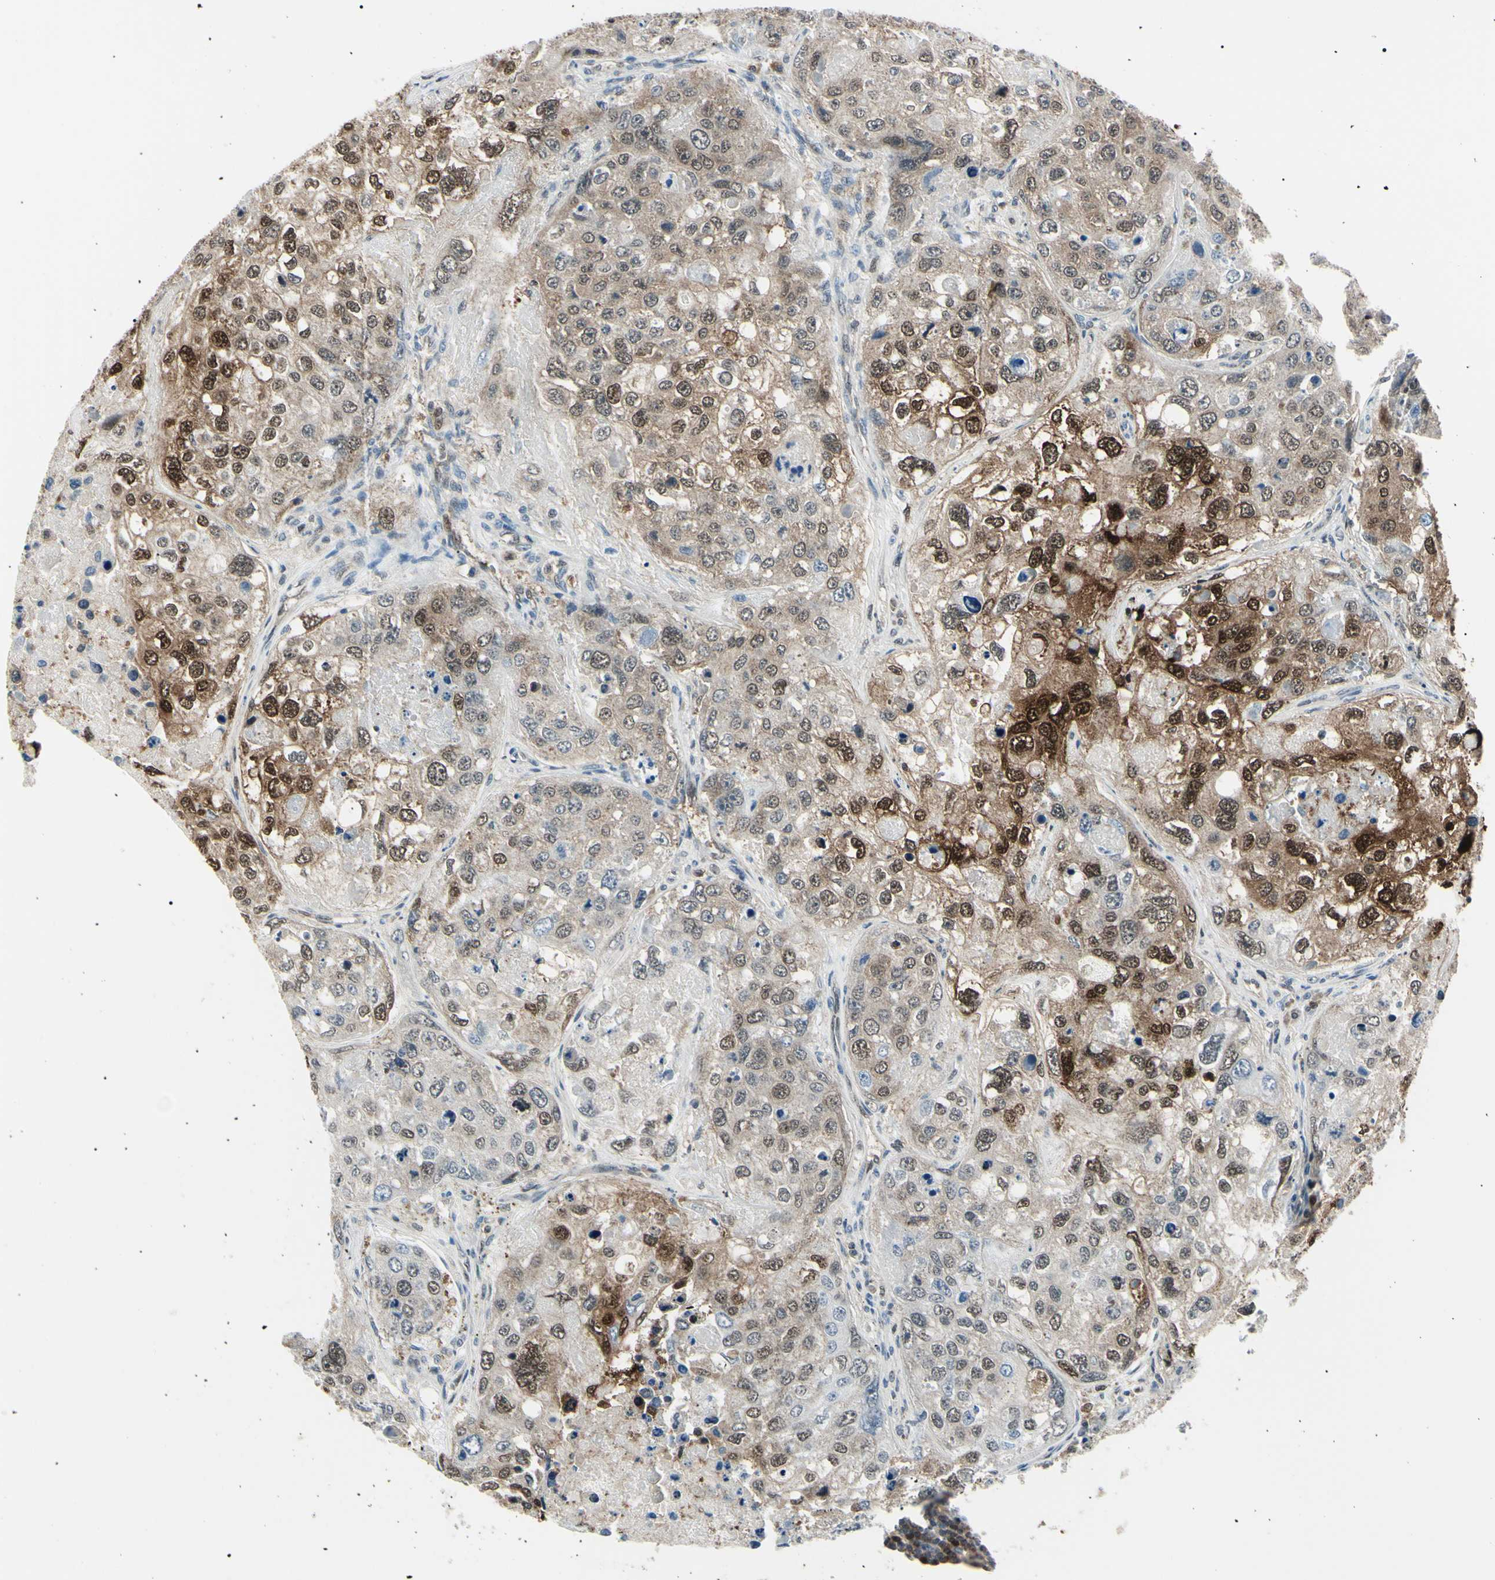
{"staining": {"intensity": "moderate", "quantity": "25%-75%", "location": "cytoplasmic/membranous,nuclear"}, "tissue": "urothelial cancer", "cell_type": "Tumor cells", "image_type": "cancer", "snomed": [{"axis": "morphology", "description": "Urothelial carcinoma, High grade"}, {"axis": "topography", "description": "Lymph node"}, {"axis": "topography", "description": "Urinary bladder"}], "caption": "An IHC micrograph of neoplastic tissue is shown. Protein staining in brown highlights moderate cytoplasmic/membranous and nuclear positivity in urothelial cancer within tumor cells.", "gene": "PGK1", "patient": {"sex": "male", "age": 51}}